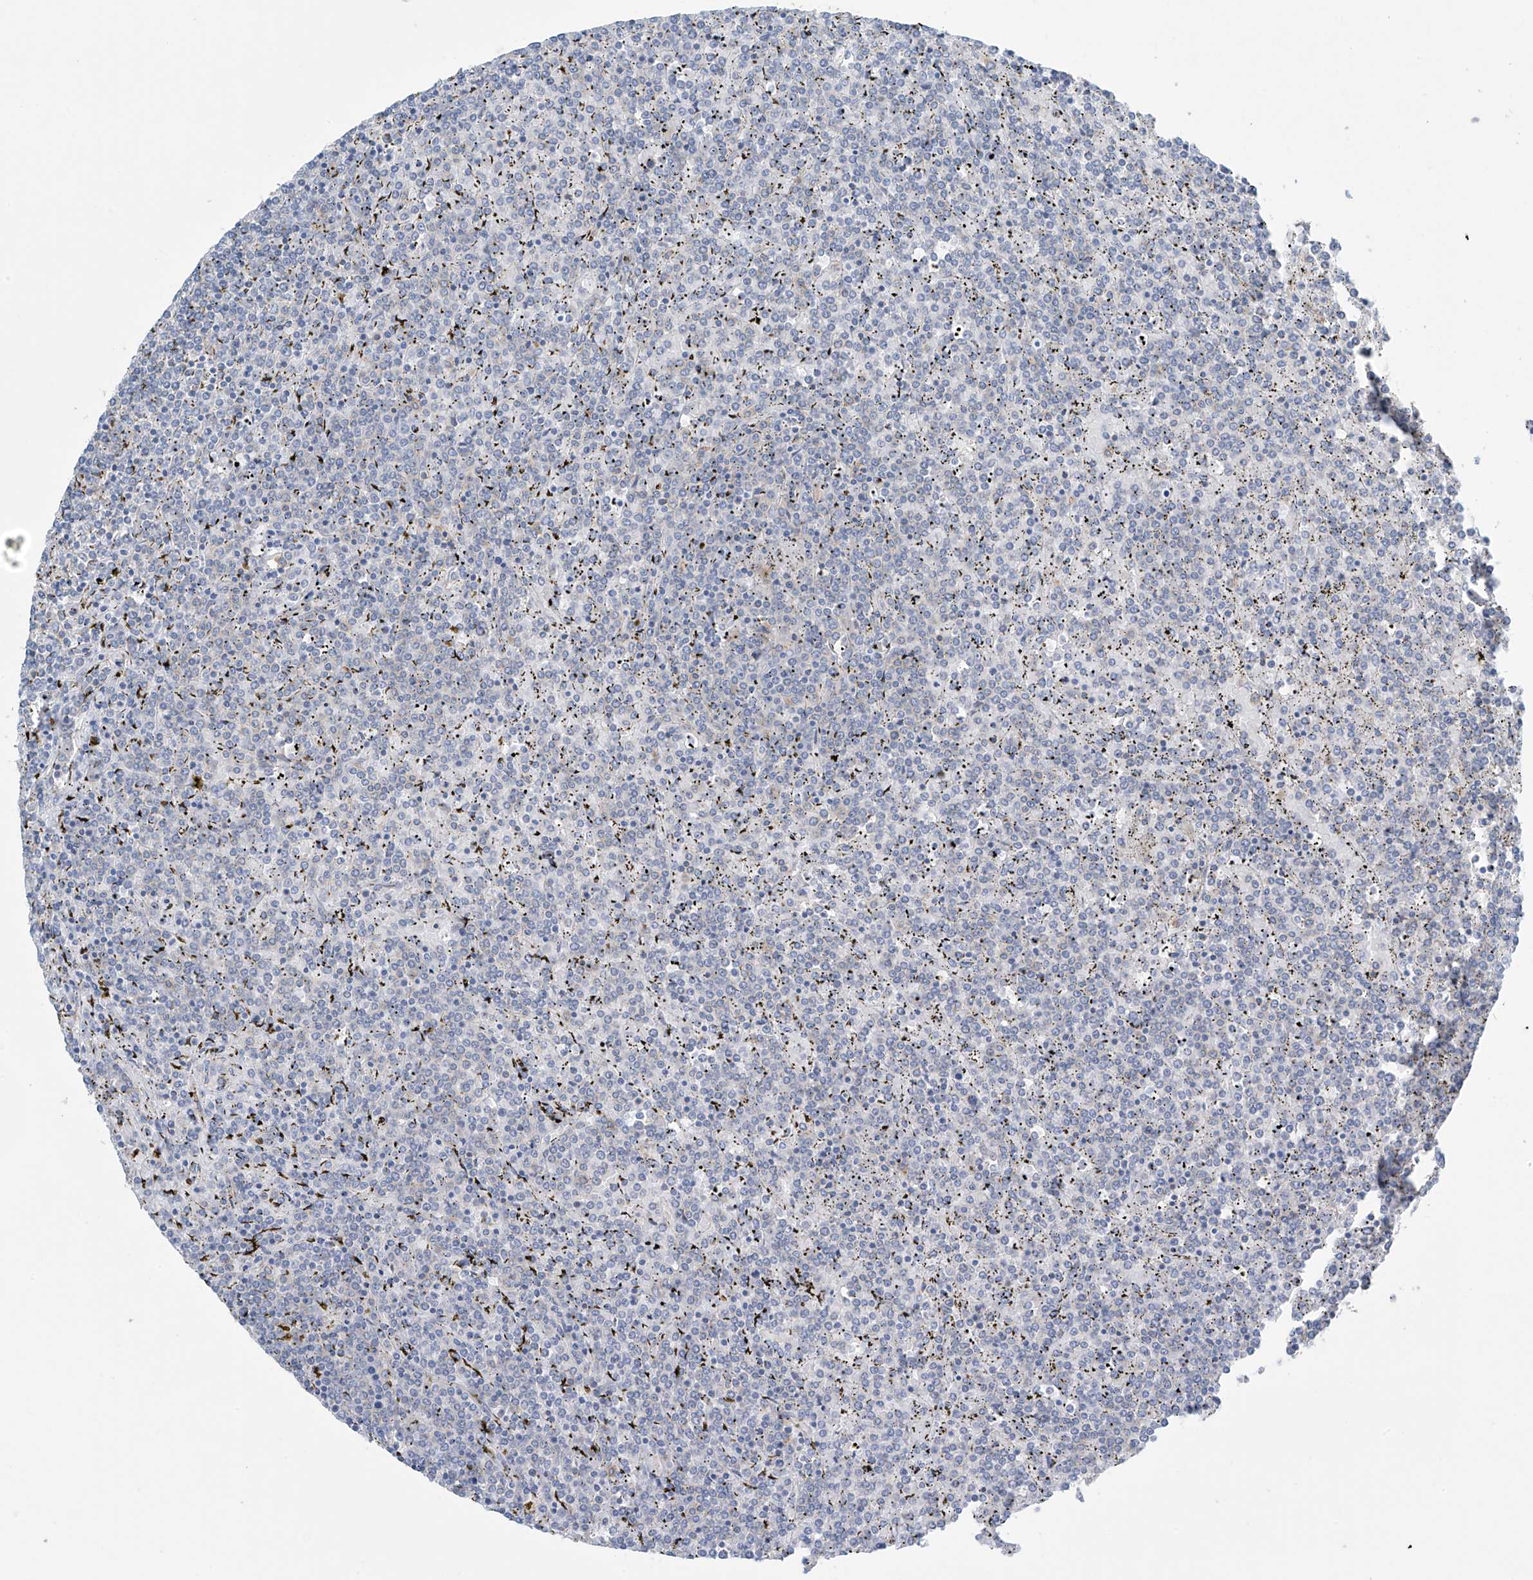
{"staining": {"intensity": "negative", "quantity": "none", "location": "none"}, "tissue": "lymphoma", "cell_type": "Tumor cells", "image_type": "cancer", "snomed": [{"axis": "morphology", "description": "Malignant lymphoma, non-Hodgkin's type, Low grade"}, {"axis": "topography", "description": "Spleen"}], "caption": "IHC micrograph of neoplastic tissue: human lymphoma stained with DAB reveals no significant protein expression in tumor cells.", "gene": "ZNF846", "patient": {"sex": "female", "age": 19}}